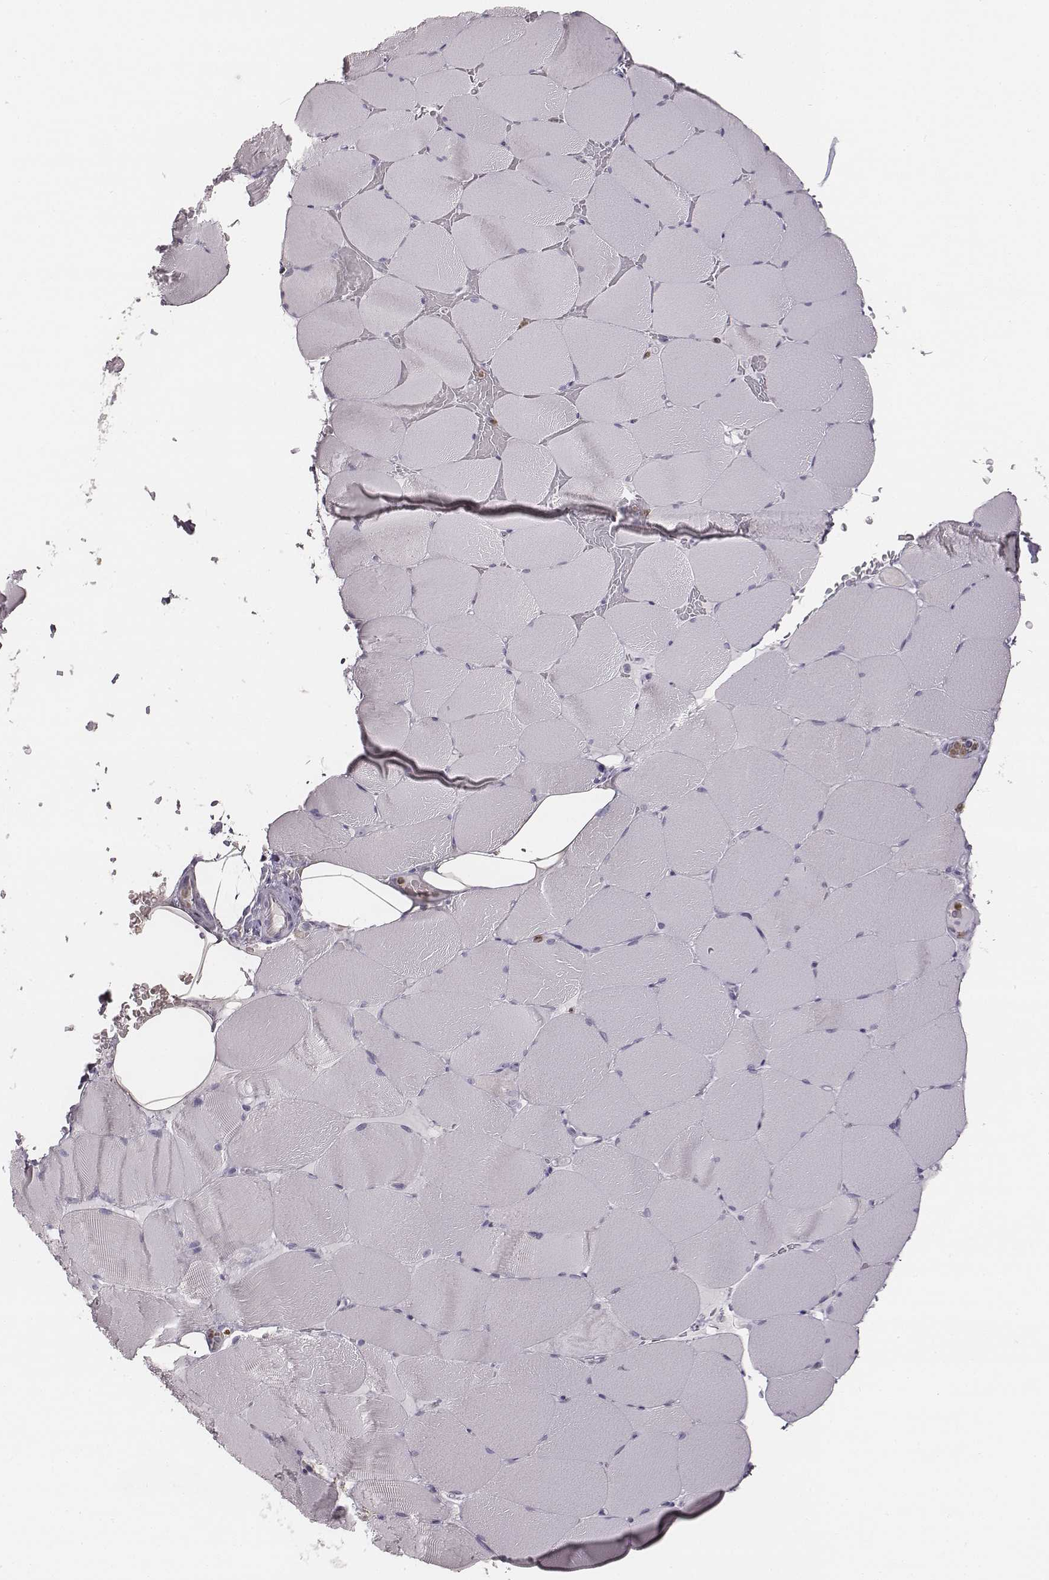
{"staining": {"intensity": "negative", "quantity": "none", "location": "none"}, "tissue": "skeletal muscle", "cell_type": "Myocytes", "image_type": "normal", "snomed": [{"axis": "morphology", "description": "Normal tissue, NOS"}, {"axis": "topography", "description": "Skeletal muscle"}], "caption": "Image shows no significant protein staining in myocytes of unremarkable skeletal muscle. (DAB (3,3'-diaminobenzidine) immunohistochemistry (IHC), high magnification).", "gene": "KCNJ12", "patient": {"sex": "female", "age": 37}}